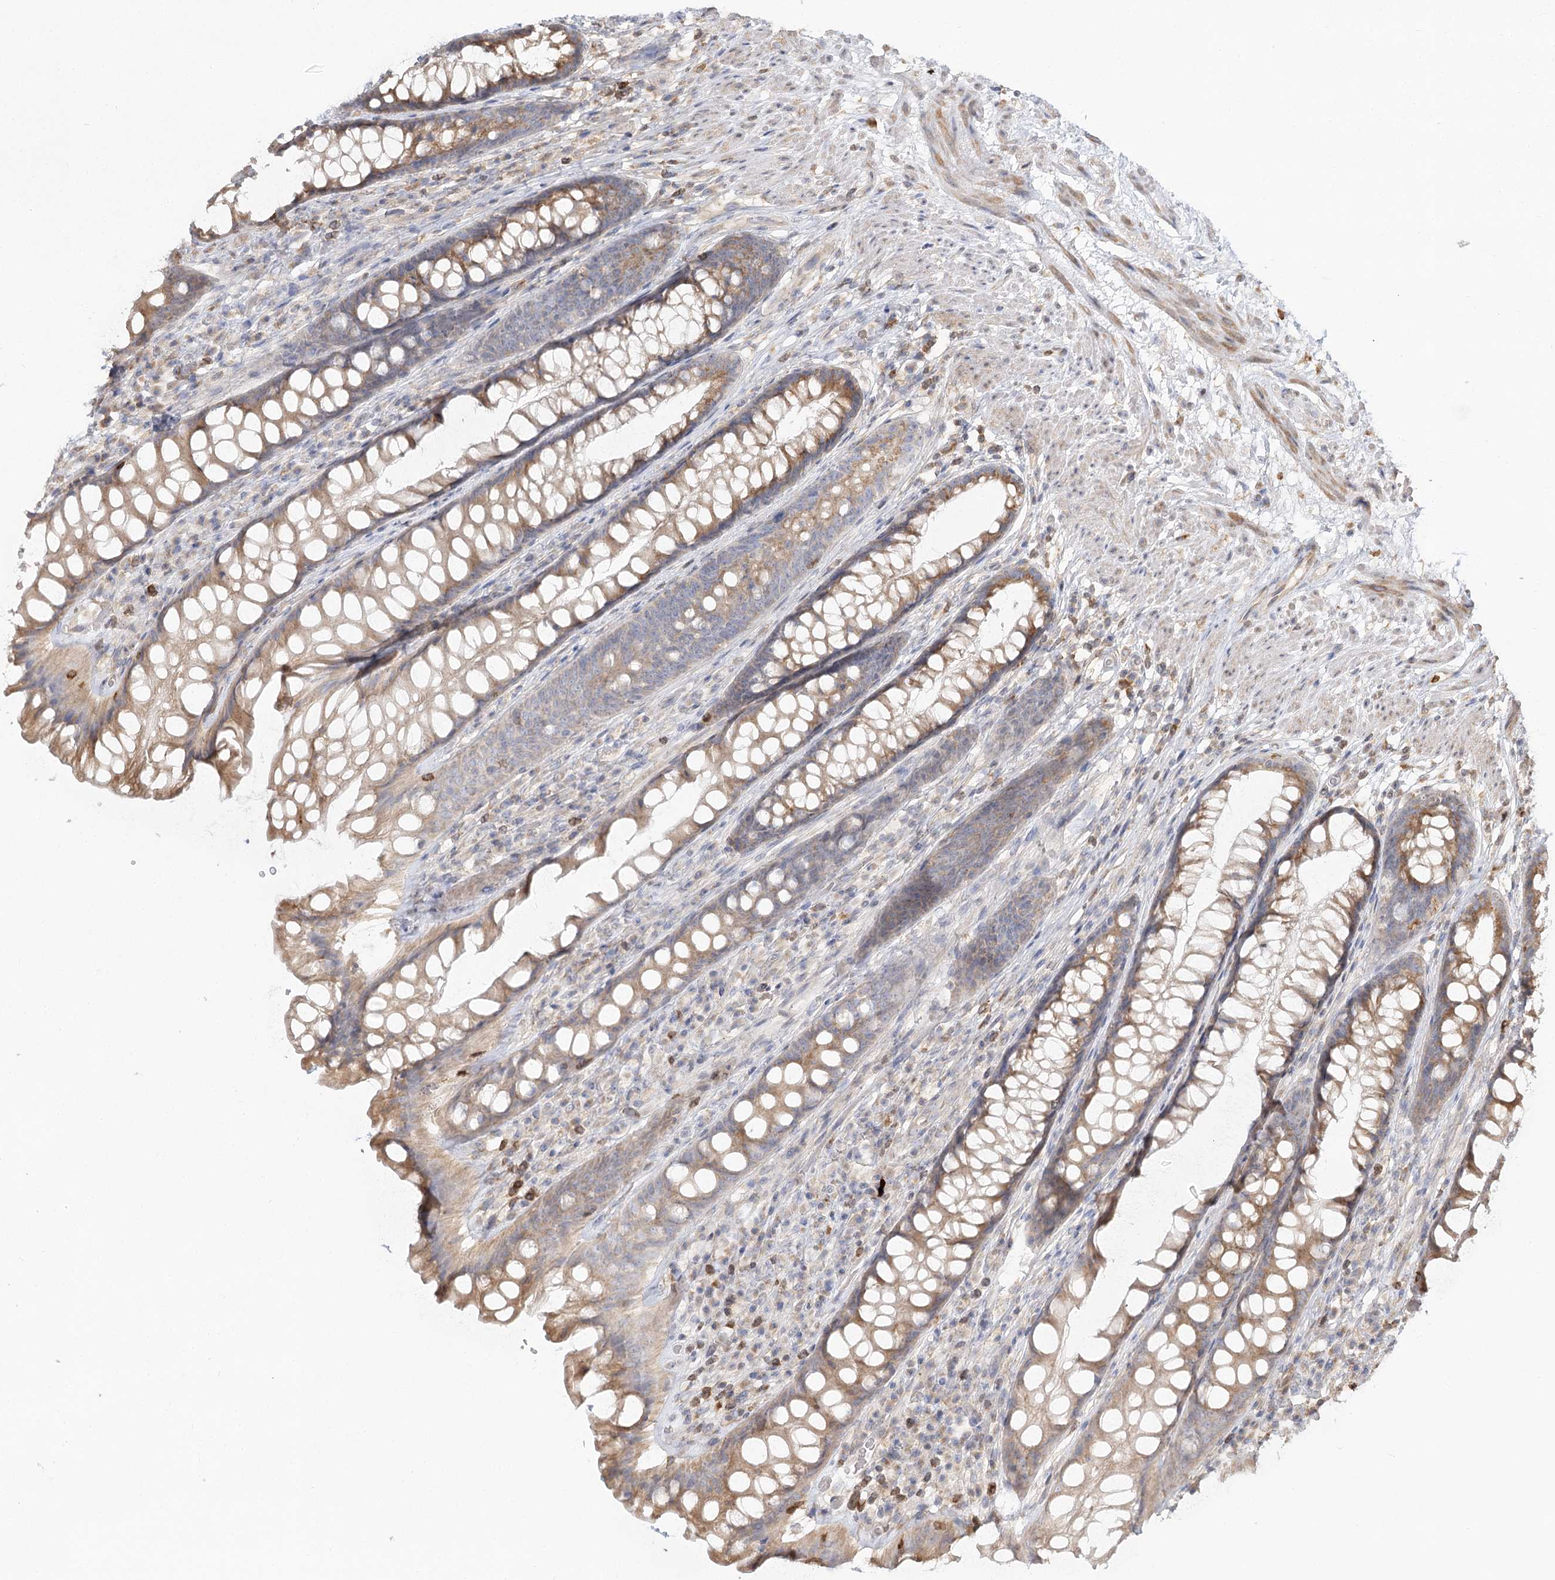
{"staining": {"intensity": "moderate", "quantity": ">75%", "location": "cytoplasmic/membranous"}, "tissue": "rectum", "cell_type": "Glandular cells", "image_type": "normal", "snomed": [{"axis": "morphology", "description": "Normal tissue, NOS"}, {"axis": "topography", "description": "Rectum"}], "caption": "Protein staining by immunohistochemistry displays moderate cytoplasmic/membranous expression in approximately >75% of glandular cells in unremarkable rectum.", "gene": "MTMR3", "patient": {"sex": "male", "age": 74}}